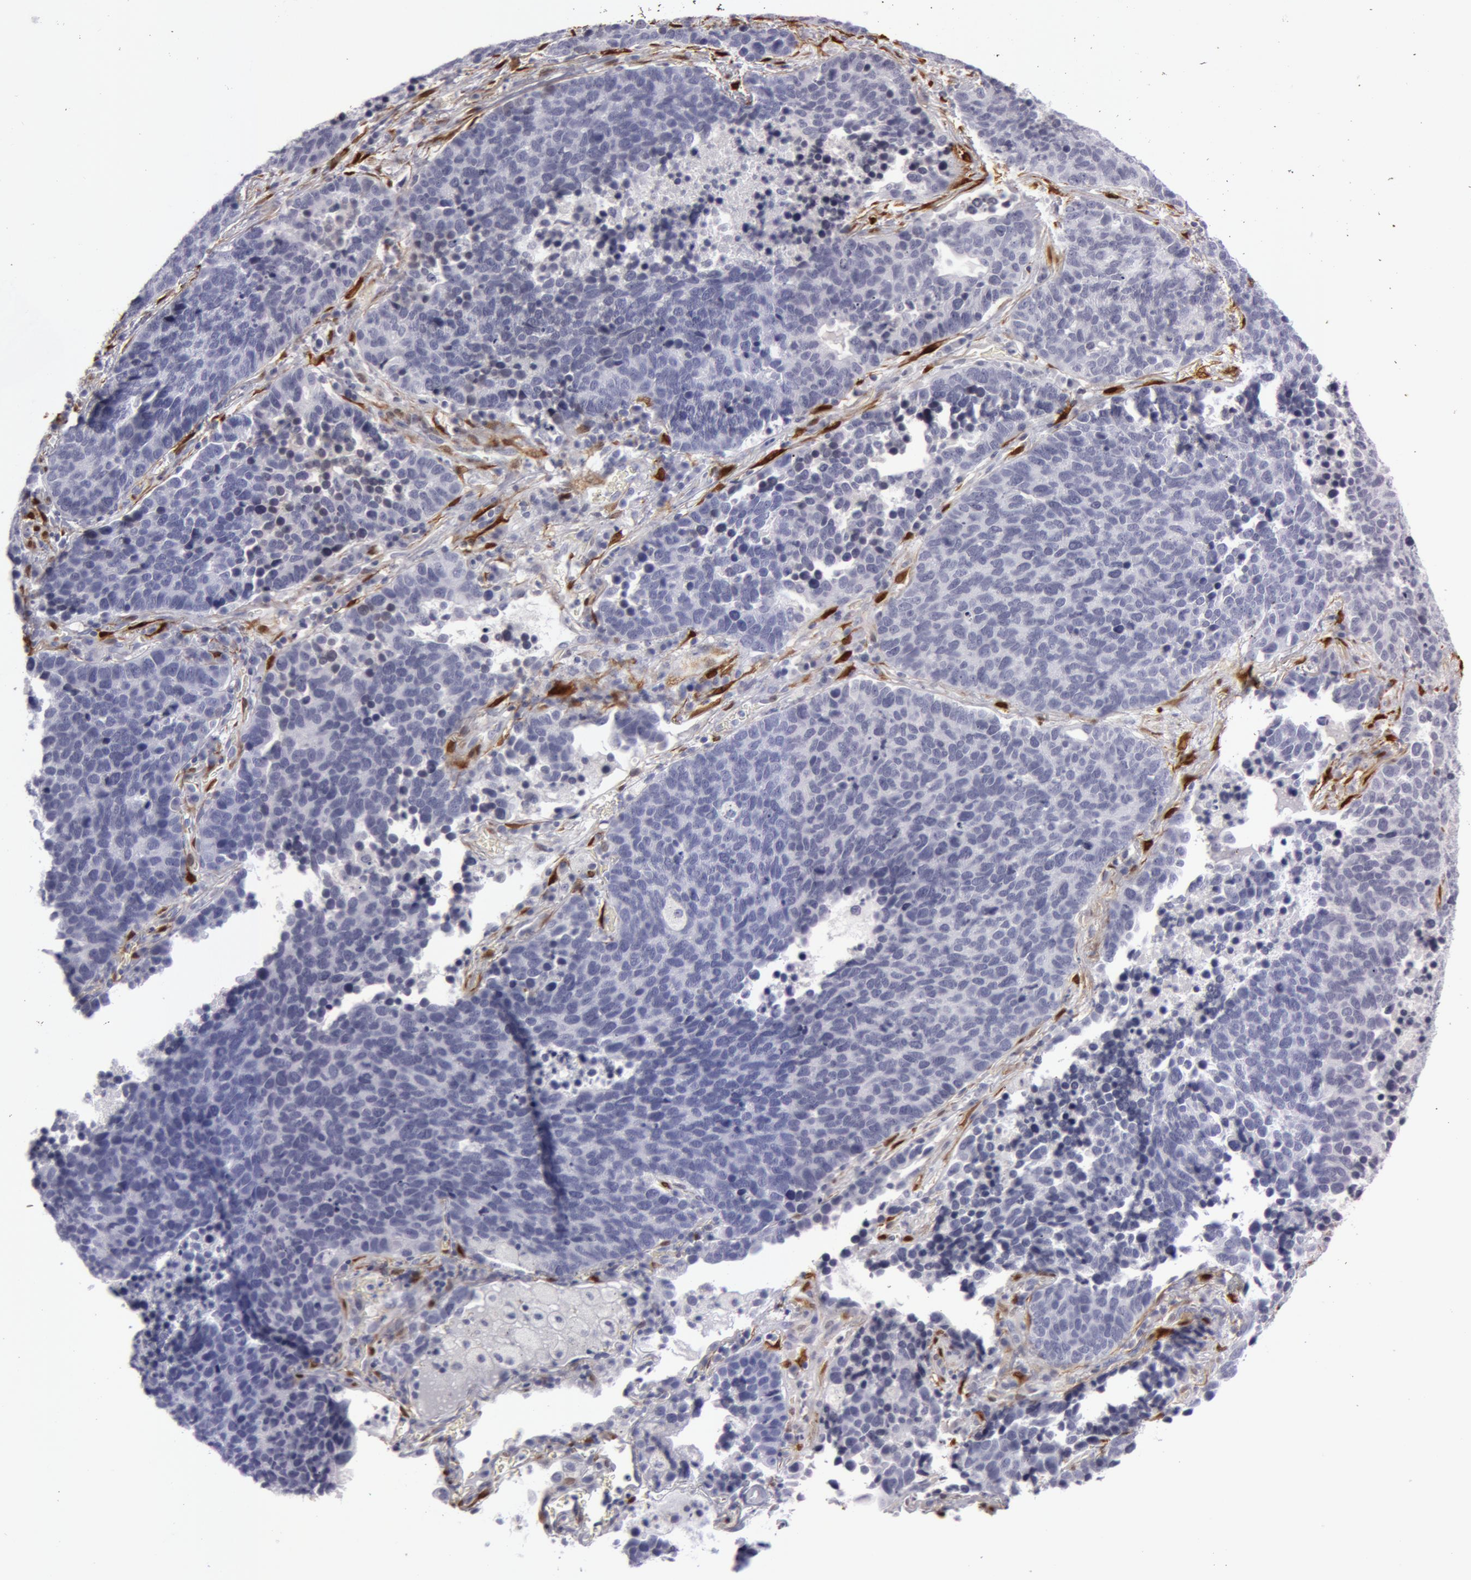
{"staining": {"intensity": "negative", "quantity": "none", "location": "none"}, "tissue": "lung cancer", "cell_type": "Tumor cells", "image_type": "cancer", "snomed": [{"axis": "morphology", "description": "Neoplasm, malignant, NOS"}, {"axis": "topography", "description": "Lung"}], "caption": "Tumor cells show no significant expression in lung cancer (malignant neoplasm). (DAB (3,3'-diaminobenzidine) immunohistochemistry with hematoxylin counter stain).", "gene": "TAGLN", "patient": {"sex": "female", "age": 75}}